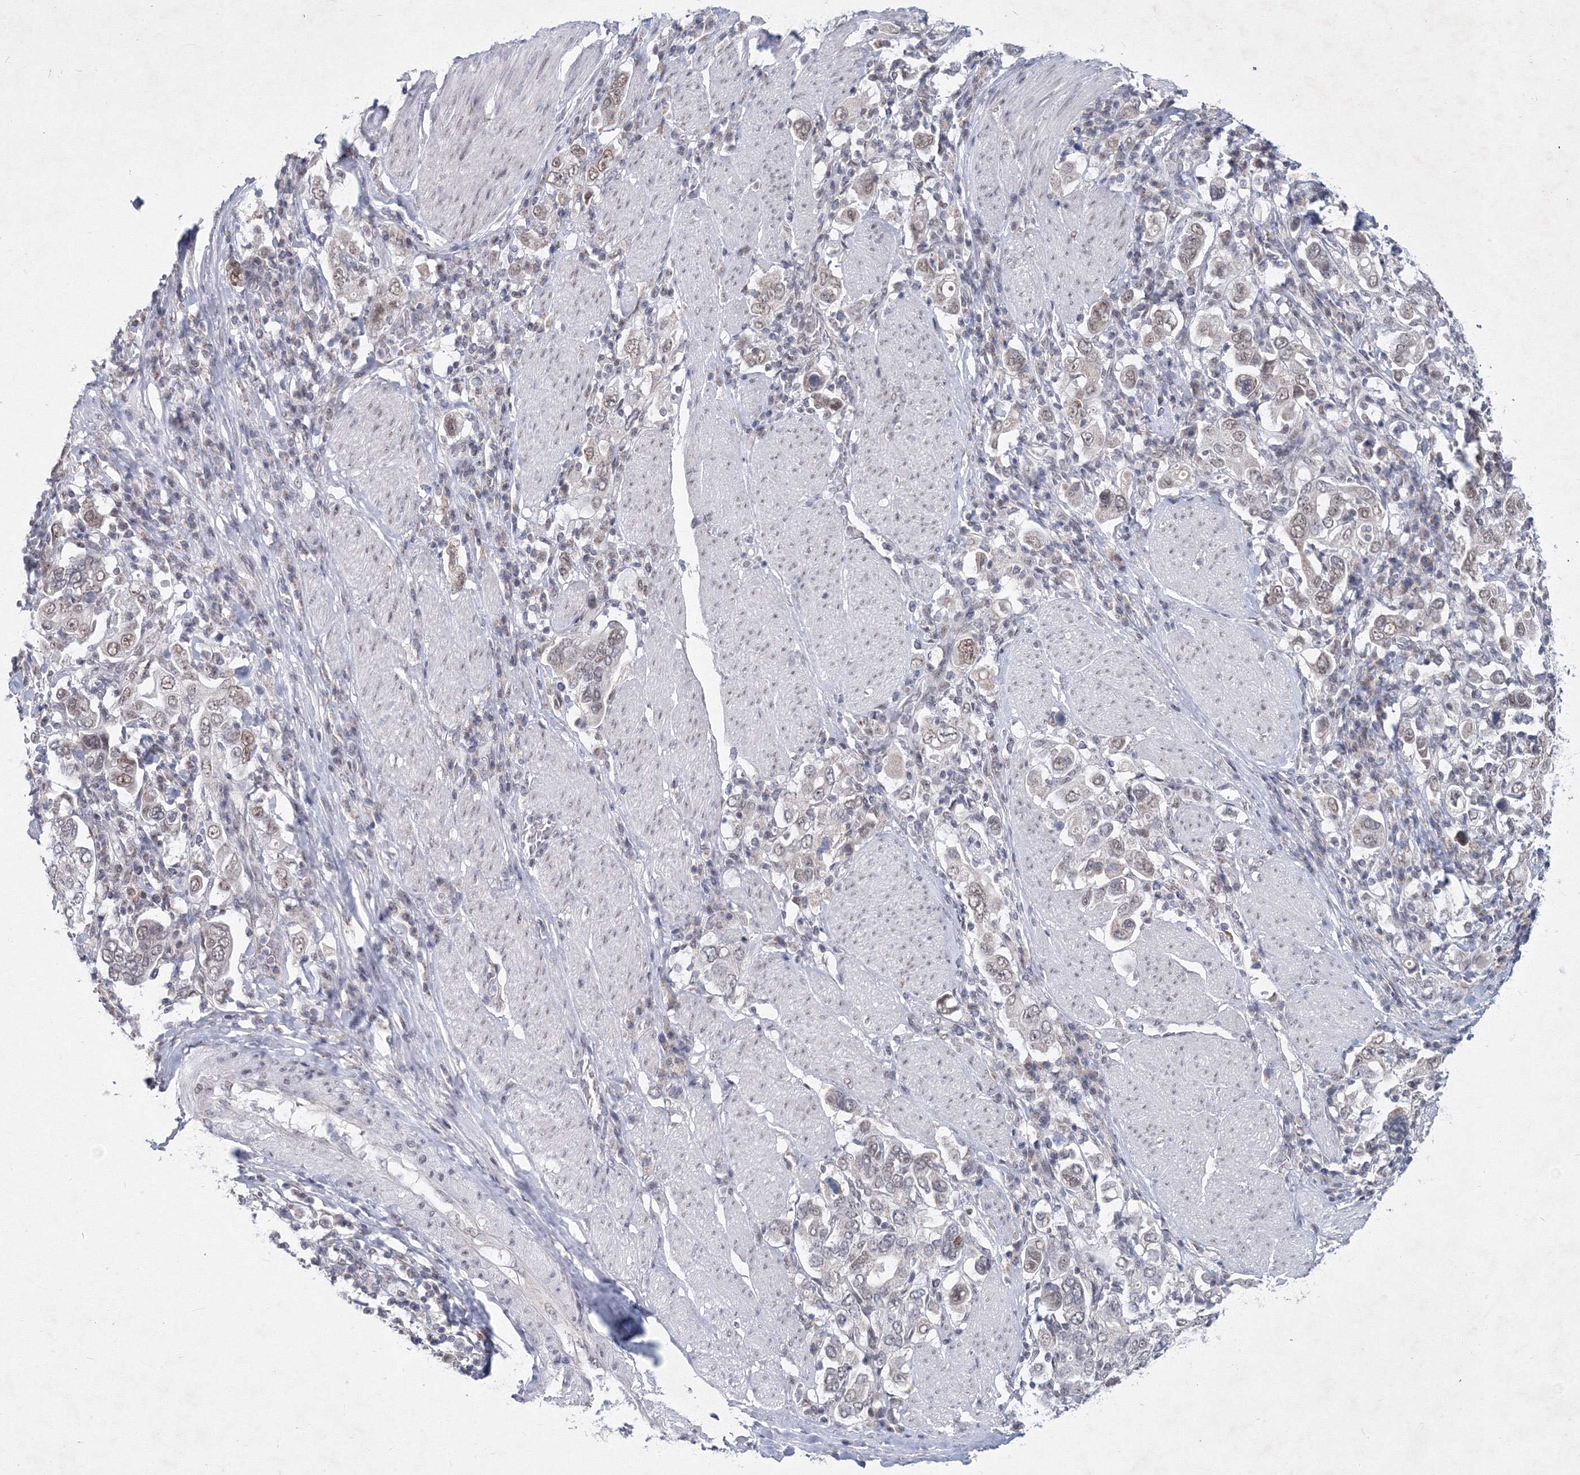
{"staining": {"intensity": "weak", "quantity": "<25%", "location": "nuclear"}, "tissue": "stomach cancer", "cell_type": "Tumor cells", "image_type": "cancer", "snomed": [{"axis": "morphology", "description": "Adenocarcinoma, NOS"}, {"axis": "topography", "description": "Stomach, upper"}], "caption": "Immunohistochemical staining of human adenocarcinoma (stomach) reveals no significant expression in tumor cells.", "gene": "SF3B6", "patient": {"sex": "male", "age": 62}}